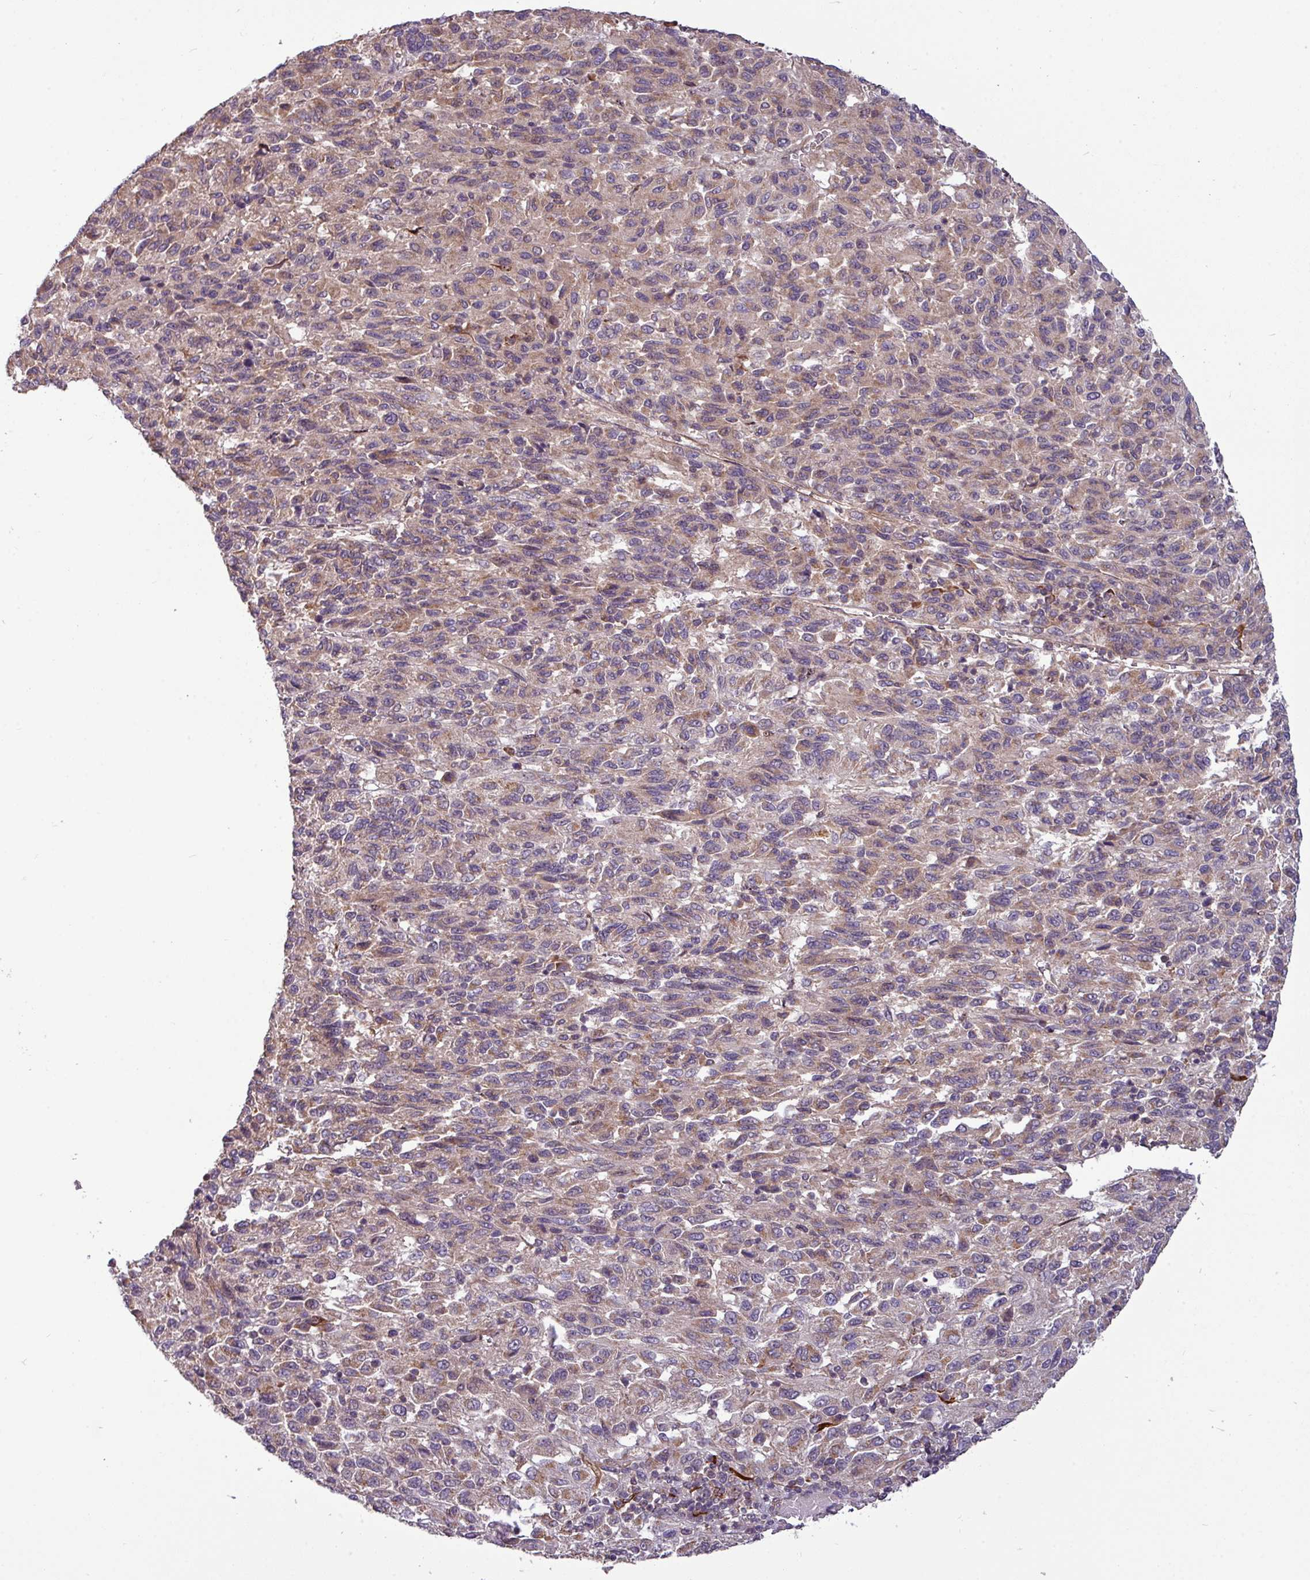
{"staining": {"intensity": "weak", "quantity": "25%-75%", "location": "cytoplasmic/membranous"}, "tissue": "melanoma", "cell_type": "Tumor cells", "image_type": "cancer", "snomed": [{"axis": "morphology", "description": "Malignant melanoma, Metastatic site"}, {"axis": "topography", "description": "Lung"}], "caption": "Tumor cells show low levels of weak cytoplasmic/membranous positivity in approximately 25%-75% of cells in malignant melanoma (metastatic site).", "gene": "PAPLN", "patient": {"sex": "male", "age": 64}}